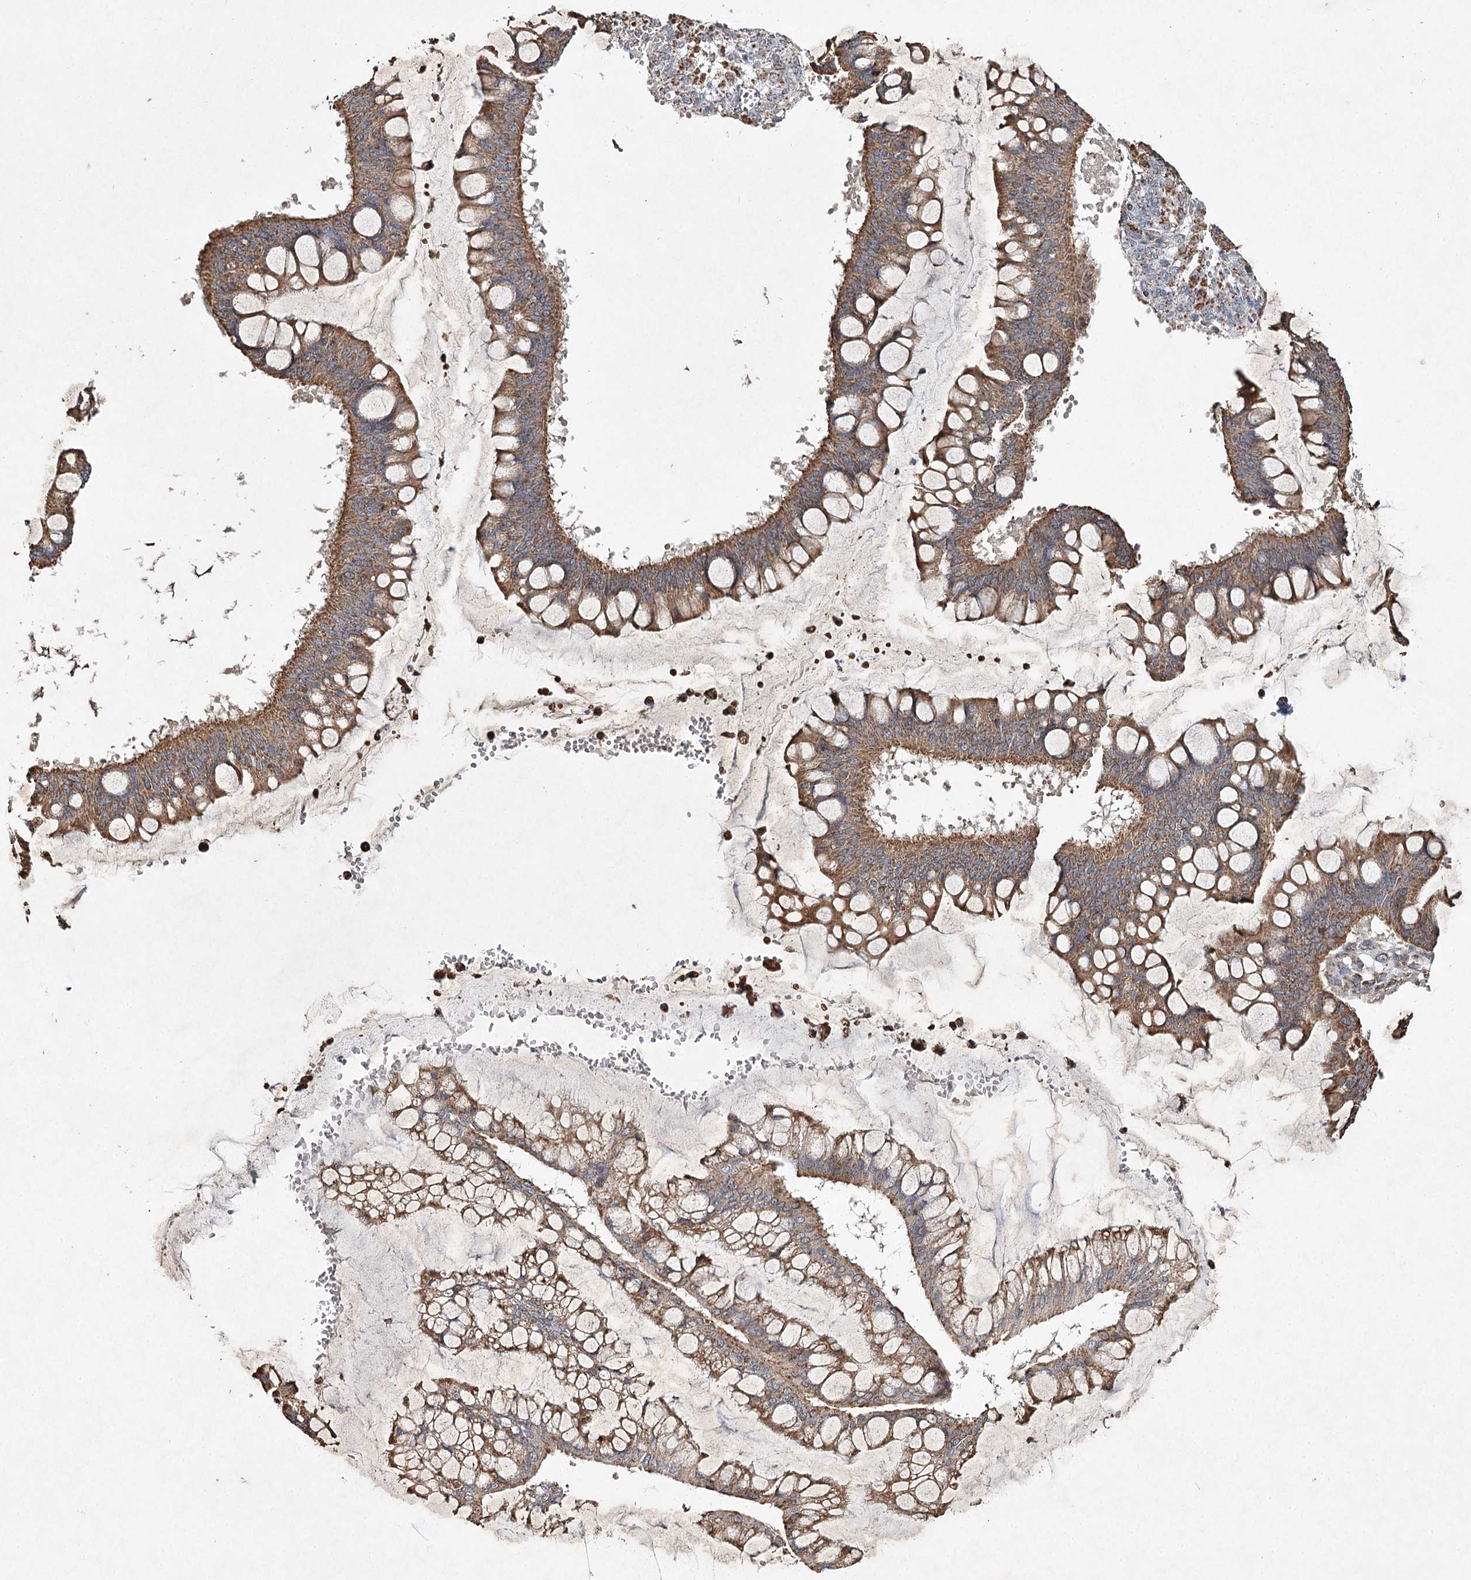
{"staining": {"intensity": "moderate", "quantity": ">75%", "location": "cytoplasmic/membranous"}, "tissue": "ovarian cancer", "cell_type": "Tumor cells", "image_type": "cancer", "snomed": [{"axis": "morphology", "description": "Cystadenocarcinoma, mucinous, NOS"}, {"axis": "topography", "description": "Ovary"}], "caption": "Immunohistochemical staining of human ovarian cancer (mucinous cystadenocarcinoma) reveals moderate cytoplasmic/membranous protein positivity in approximately >75% of tumor cells.", "gene": "PIK3CB", "patient": {"sex": "female", "age": 73}}